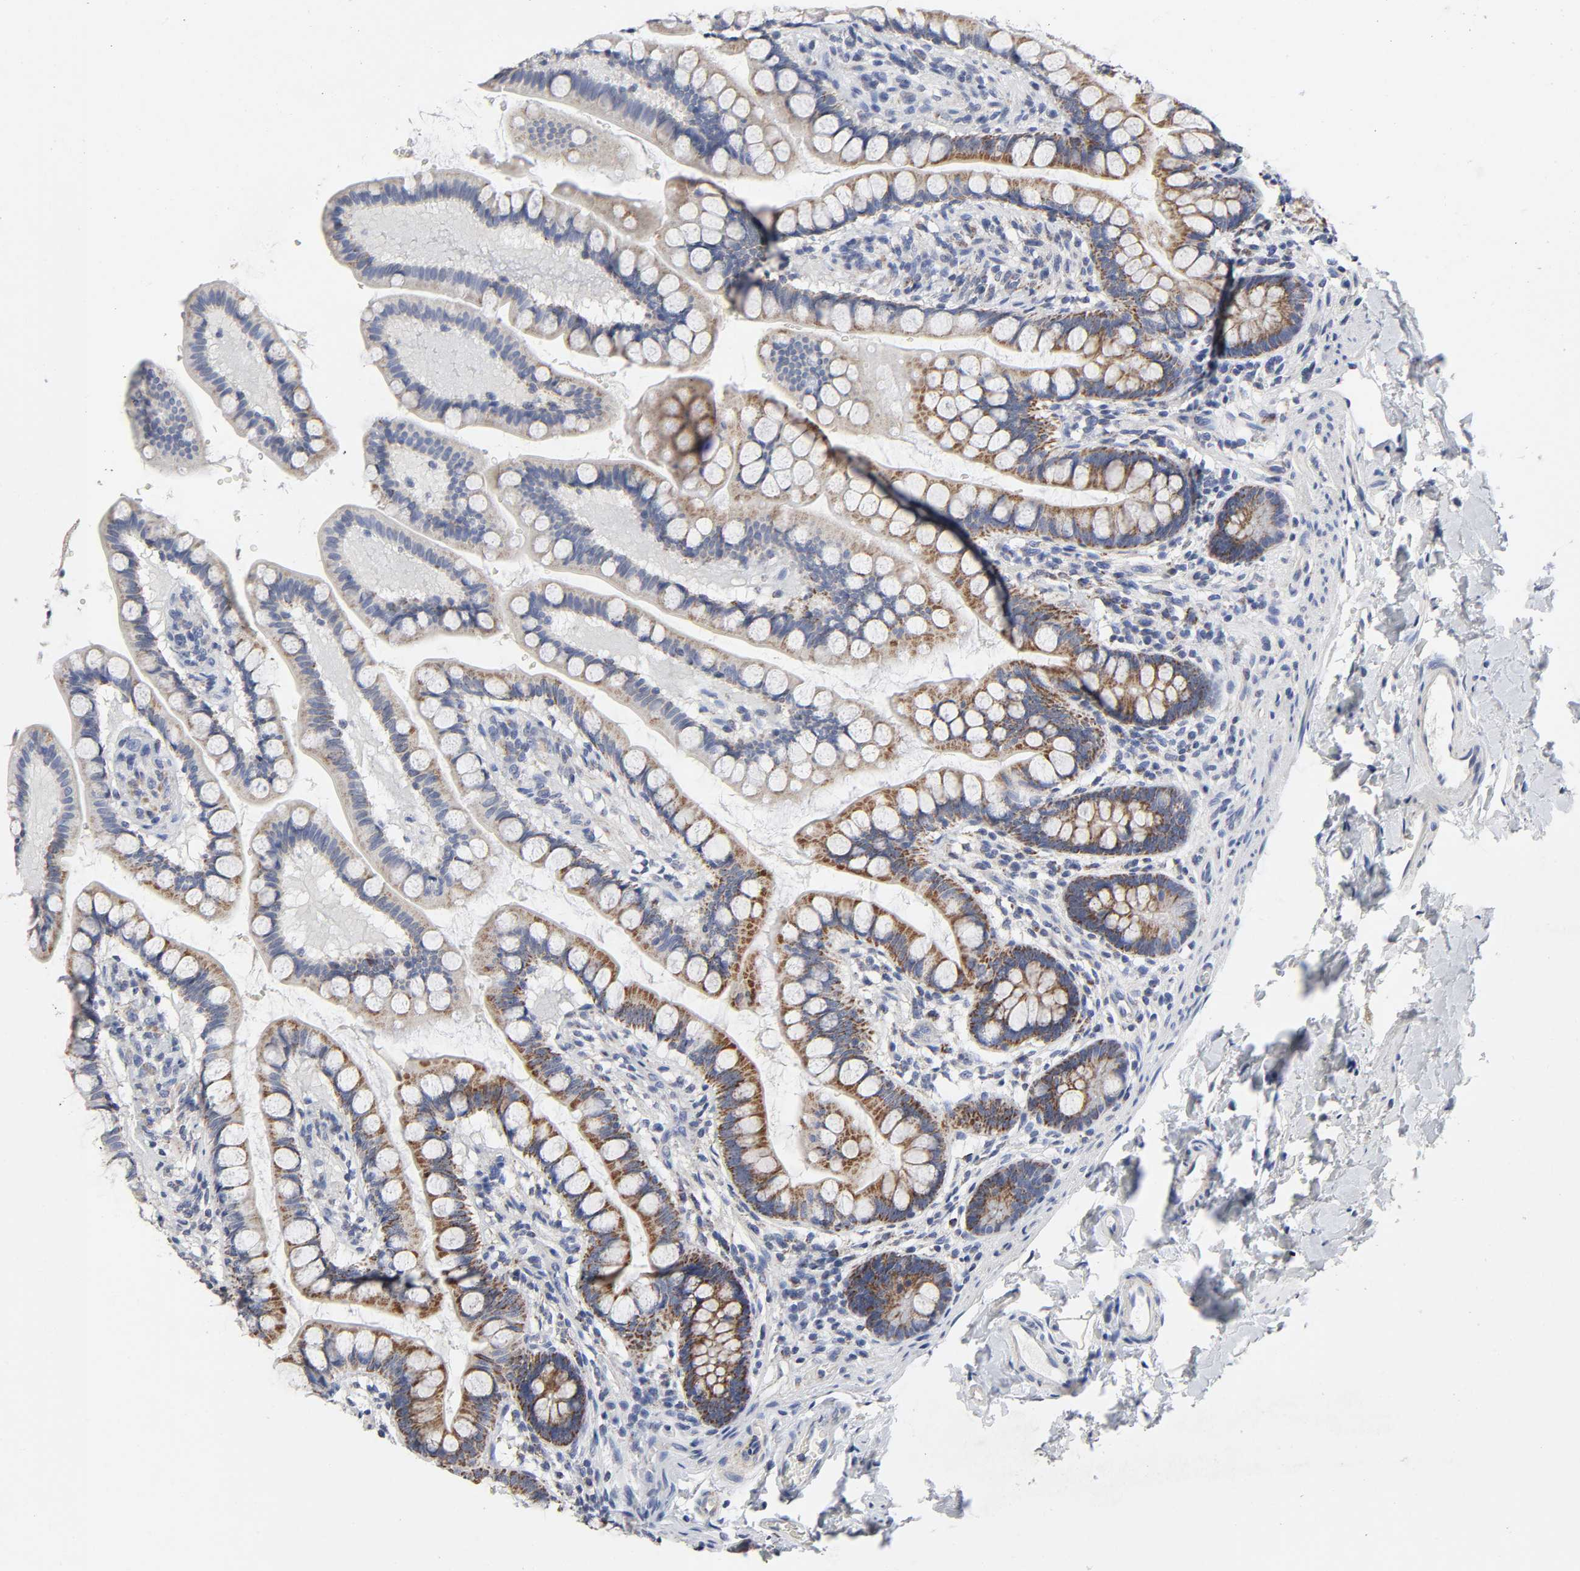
{"staining": {"intensity": "moderate", "quantity": "25%-75%", "location": "cytoplasmic/membranous"}, "tissue": "small intestine", "cell_type": "Glandular cells", "image_type": "normal", "snomed": [{"axis": "morphology", "description": "Normal tissue, NOS"}, {"axis": "topography", "description": "Small intestine"}], "caption": "A high-resolution photomicrograph shows immunohistochemistry staining of benign small intestine, which exhibits moderate cytoplasmic/membranous expression in about 25%-75% of glandular cells.", "gene": "AOPEP", "patient": {"sex": "female", "age": 58}}